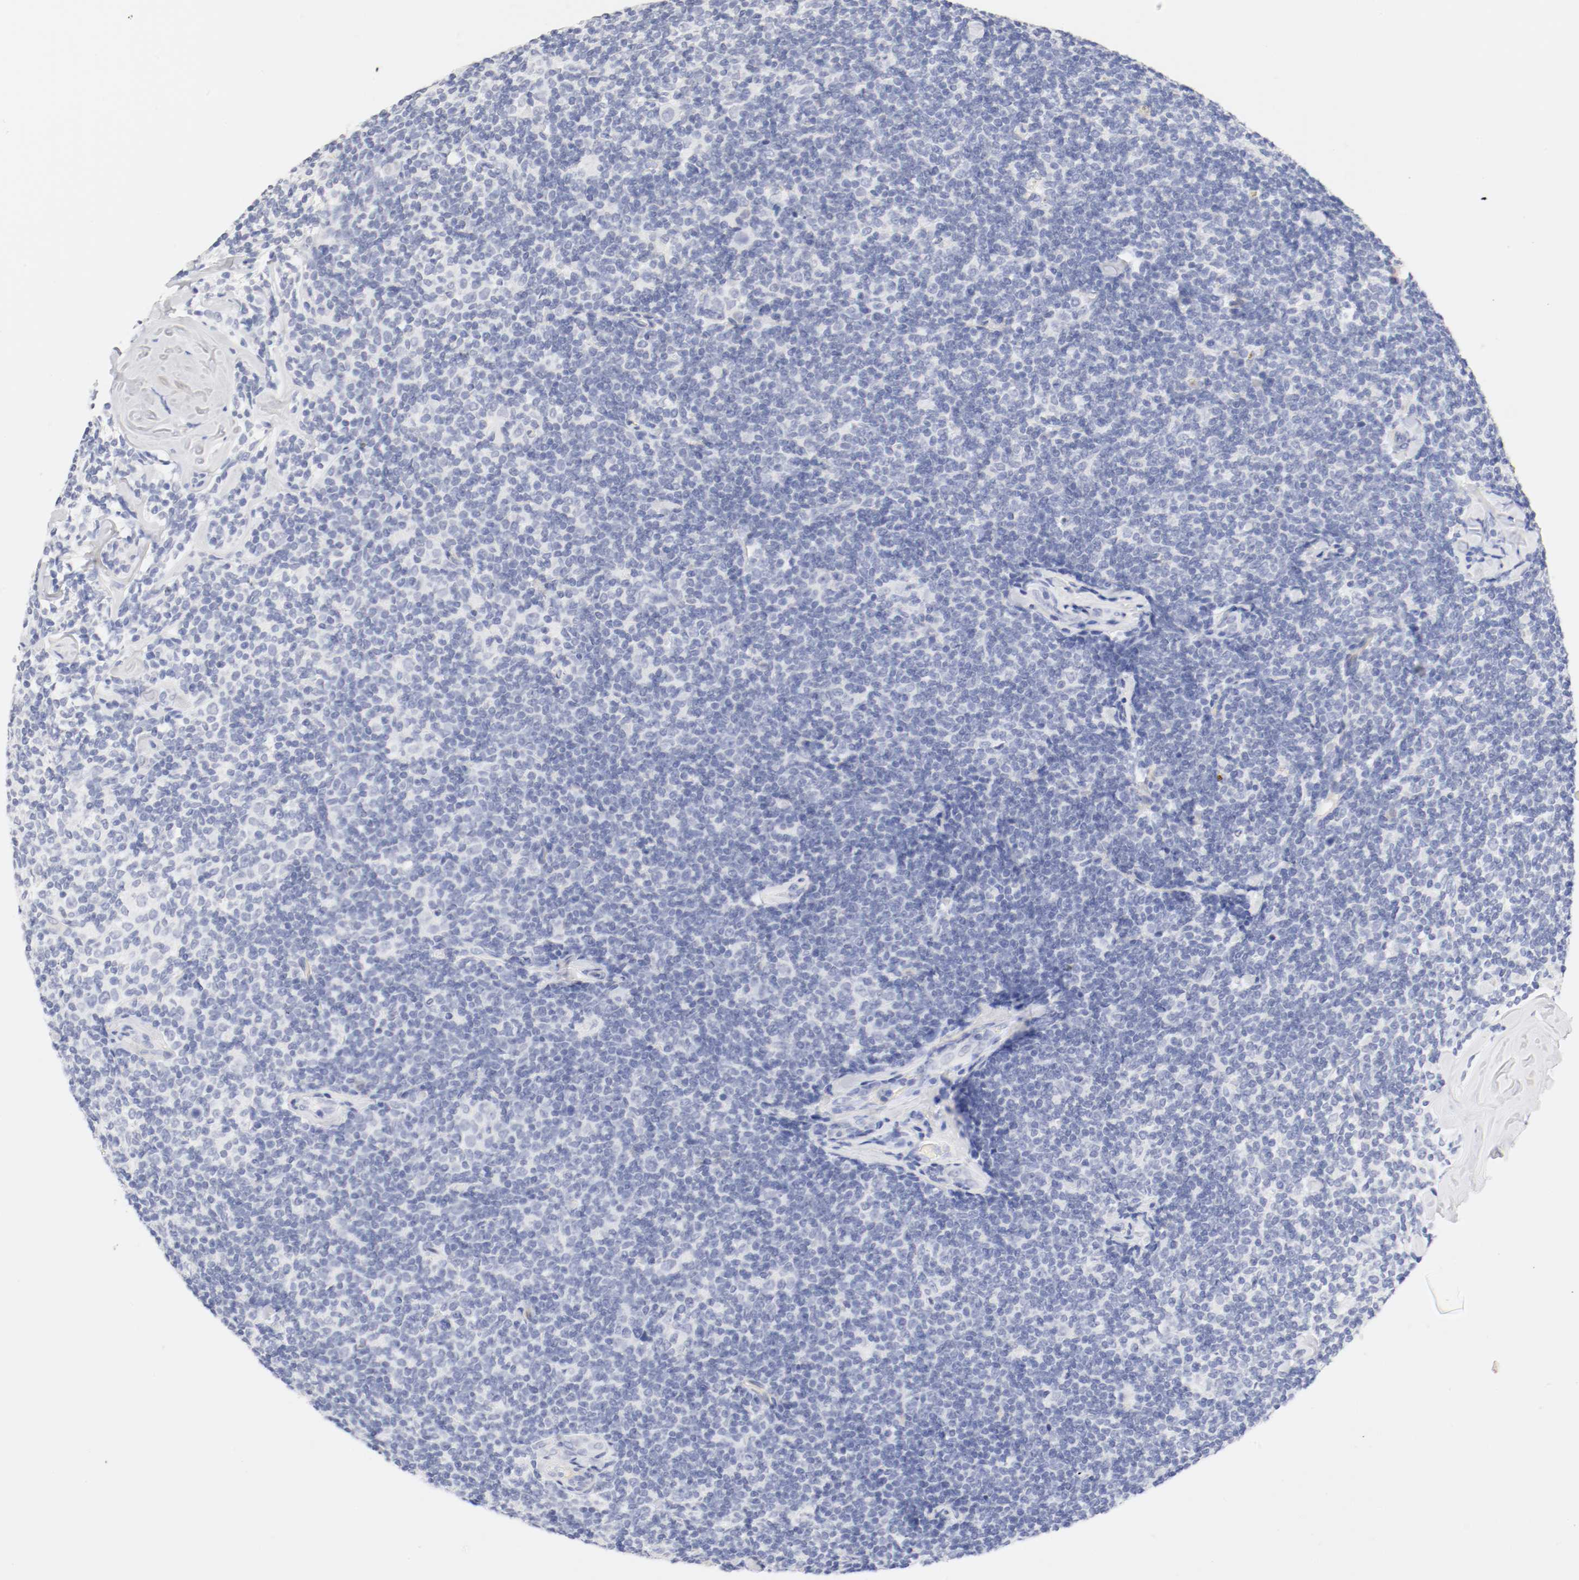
{"staining": {"intensity": "negative", "quantity": "none", "location": "none"}, "tissue": "lymphoma", "cell_type": "Tumor cells", "image_type": "cancer", "snomed": [{"axis": "morphology", "description": "Malignant lymphoma, non-Hodgkin's type, Low grade"}, {"axis": "topography", "description": "Lymph node"}], "caption": "Immunohistochemistry micrograph of human malignant lymphoma, non-Hodgkin's type (low-grade) stained for a protein (brown), which exhibits no expression in tumor cells. Brightfield microscopy of immunohistochemistry (IHC) stained with DAB (3,3'-diaminobenzidine) (brown) and hematoxylin (blue), captured at high magnification.", "gene": "HOMER1", "patient": {"sex": "female", "age": 56}}